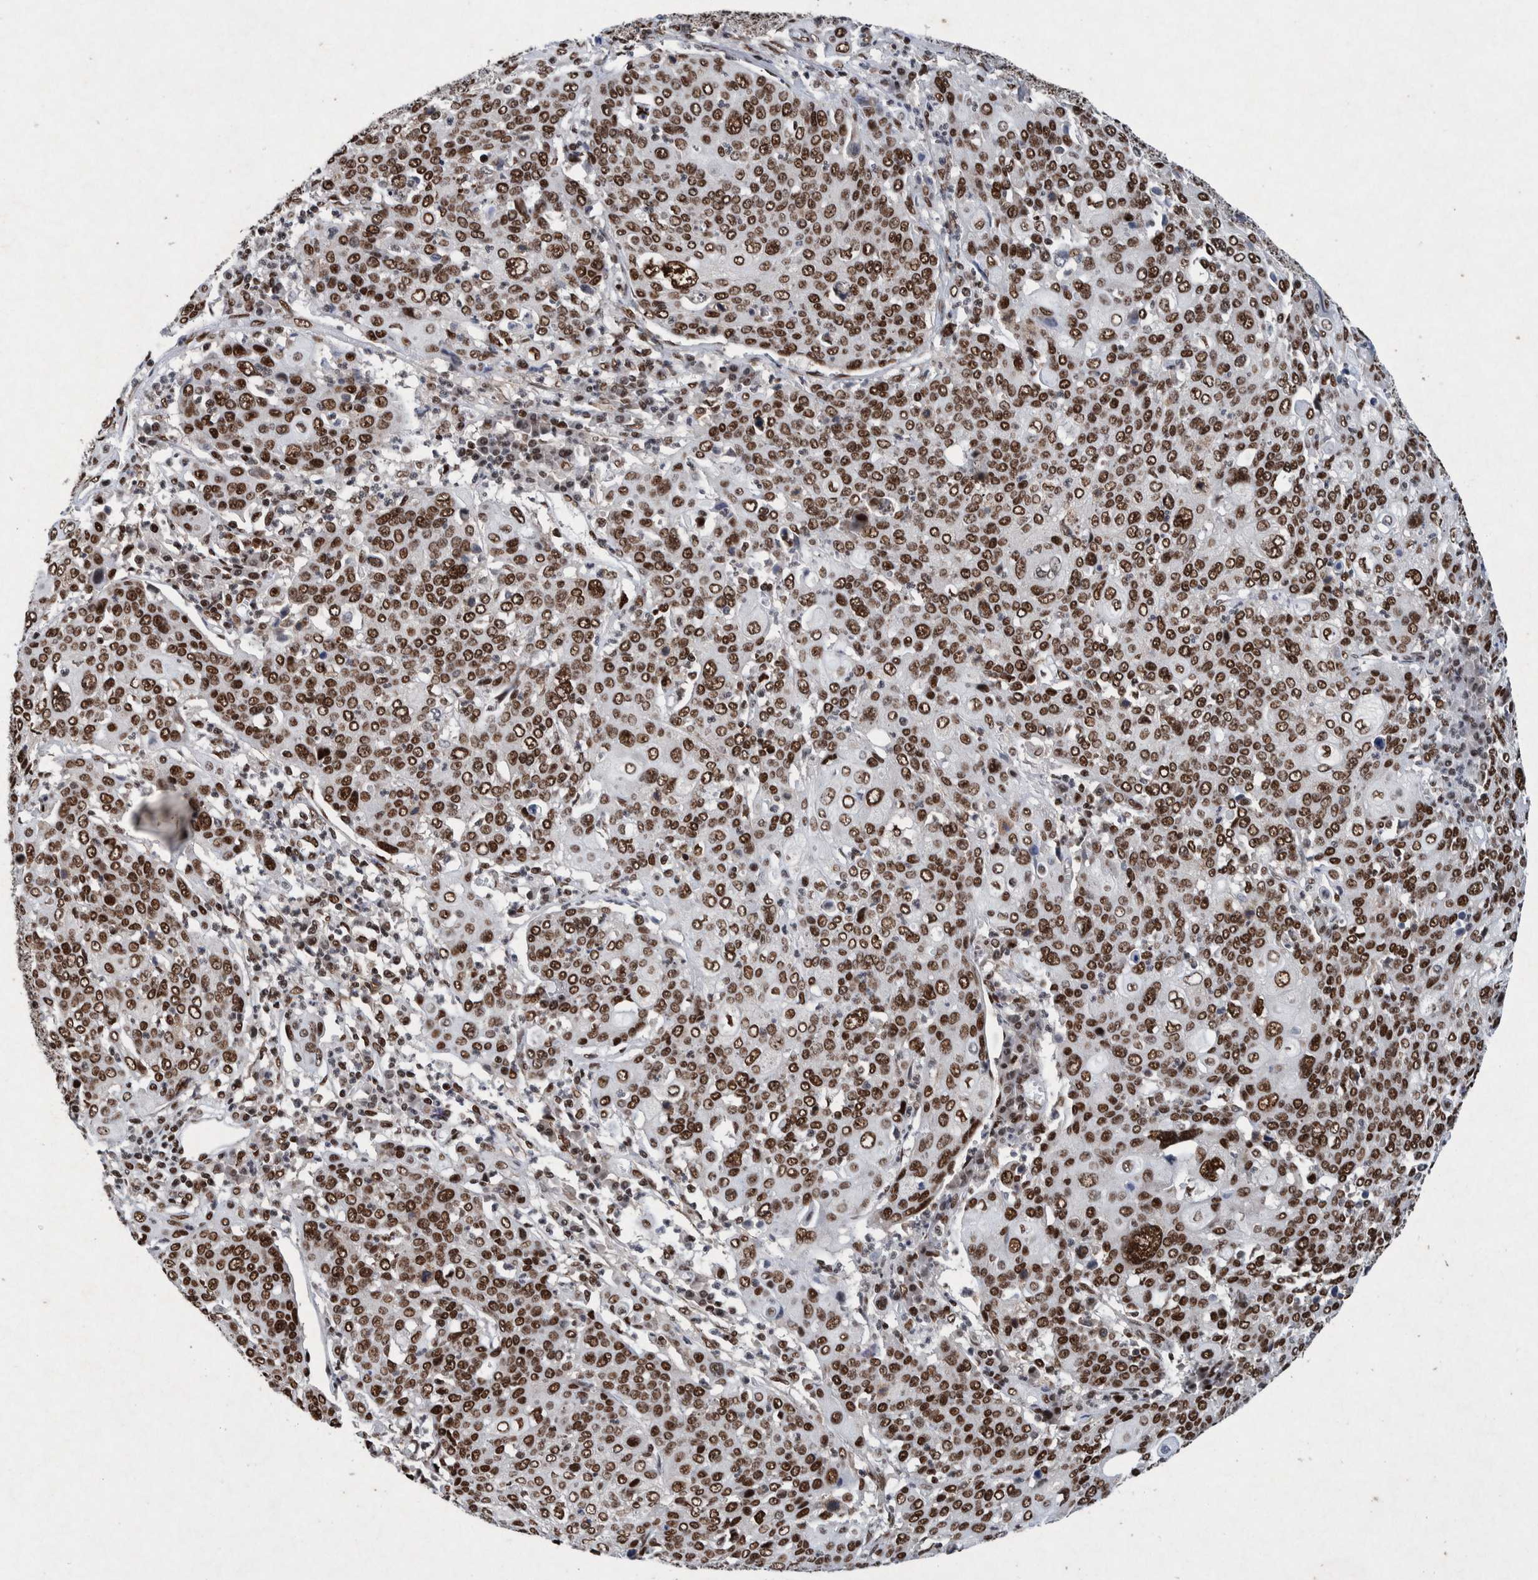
{"staining": {"intensity": "strong", "quantity": ">75%", "location": "nuclear"}, "tissue": "cervical cancer", "cell_type": "Tumor cells", "image_type": "cancer", "snomed": [{"axis": "morphology", "description": "Squamous cell carcinoma, NOS"}, {"axis": "topography", "description": "Cervix"}], "caption": "Immunohistochemistry (IHC) photomicrograph of neoplastic tissue: cervical cancer stained using immunohistochemistry demonstrates high levels of strong protein expression localized specifically in the nuclear of tumor cells, appearing as a nuclear brown color.", "gene": "TAF10", "patient": {"sex": "female", "age": 40}}